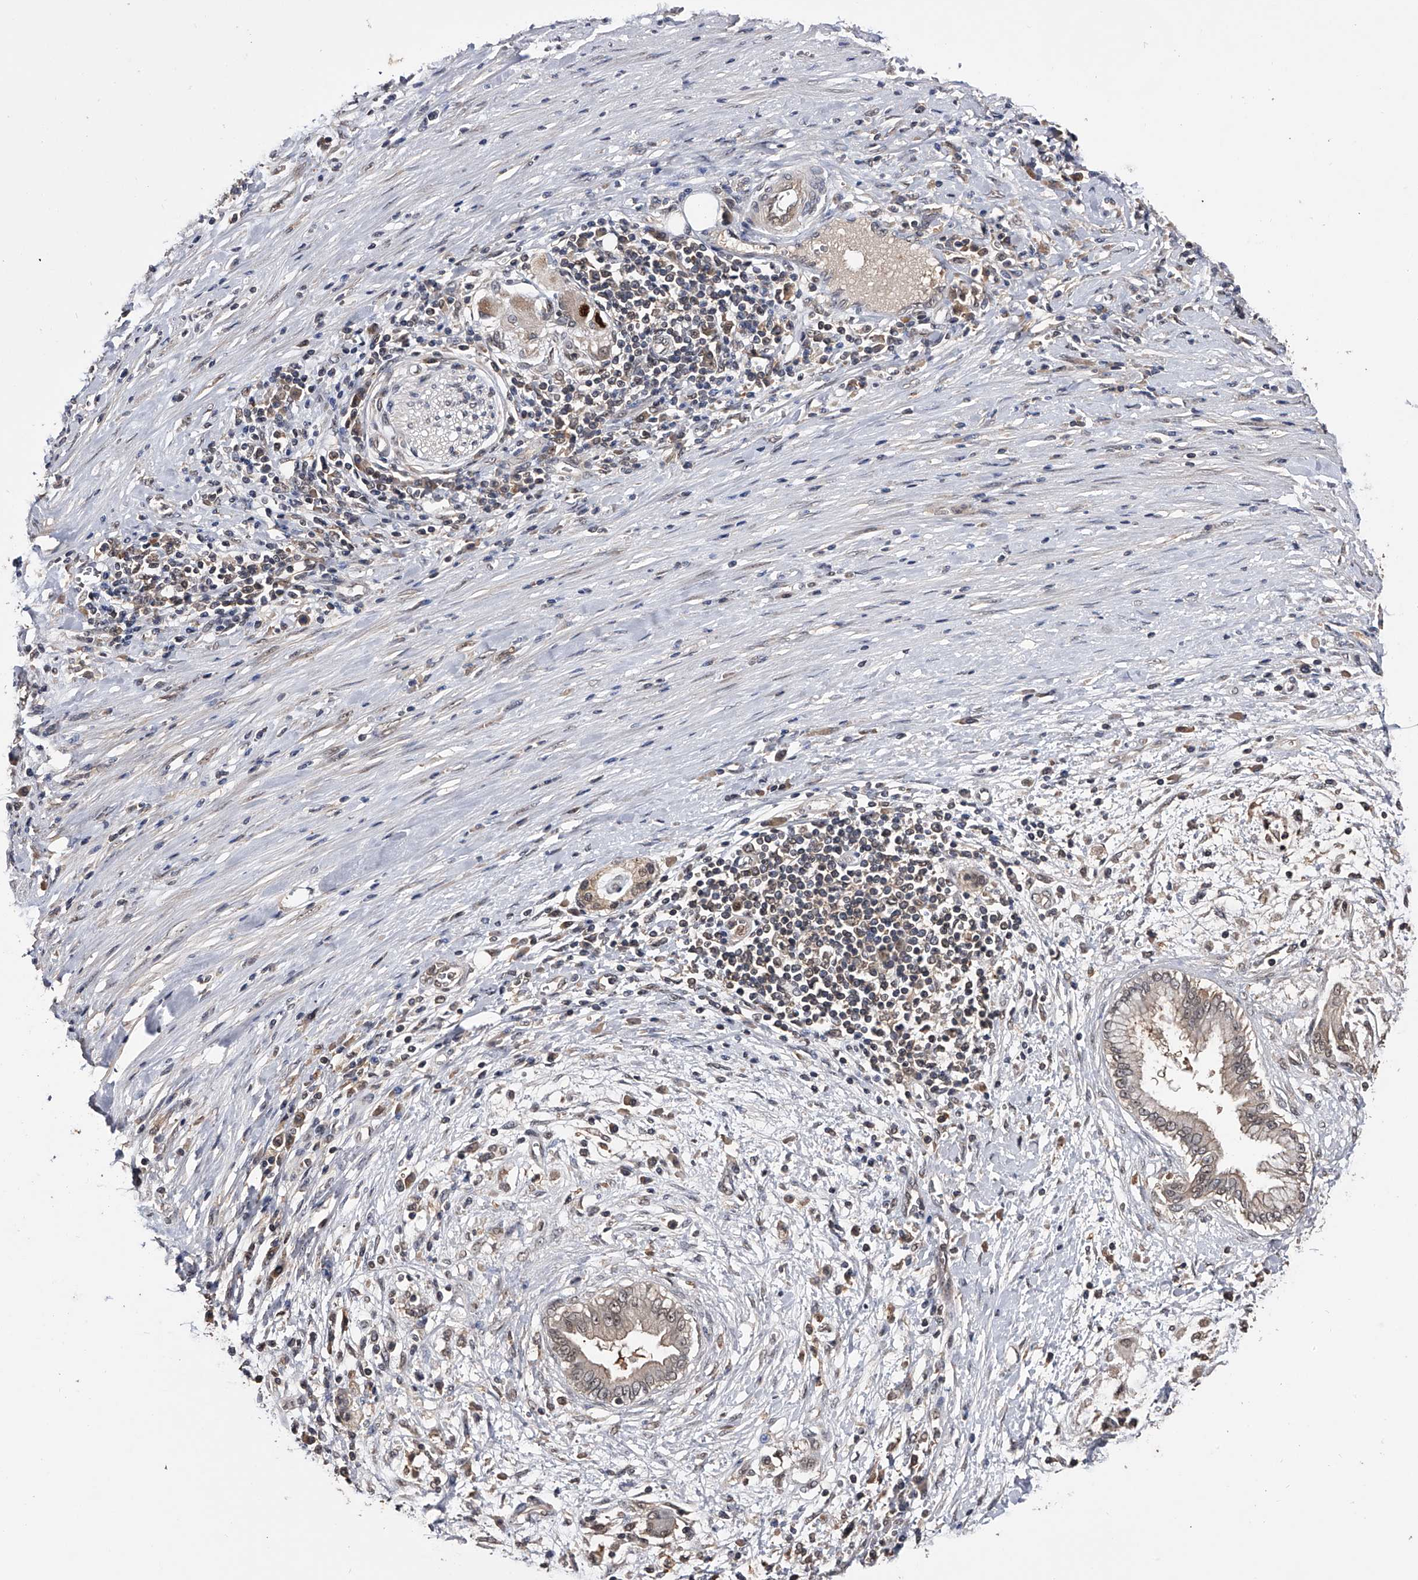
{"staining": {"intensity": "weak", "quantity": "25%-75%", "location": "cytoplasmic/membranous,nuclear"}, "tissue": "pancreatic cancer", "cell_type": "Tumor cells", "image_type": "cancer", "snomed": [{"axis": "morphology", "description": "Adenocarcinoma, NOS"}, {"axis": "topography", "description": "Pancreas"}], "caption": "The immunohistochemical stain labels weak cytoplasmic/membranous and nuclear positivity in tumor cells of pancreatic adenocarcinoma tissue.", "gene": "EFCAB7", "patient": {"sex": "male", "age": 58}}